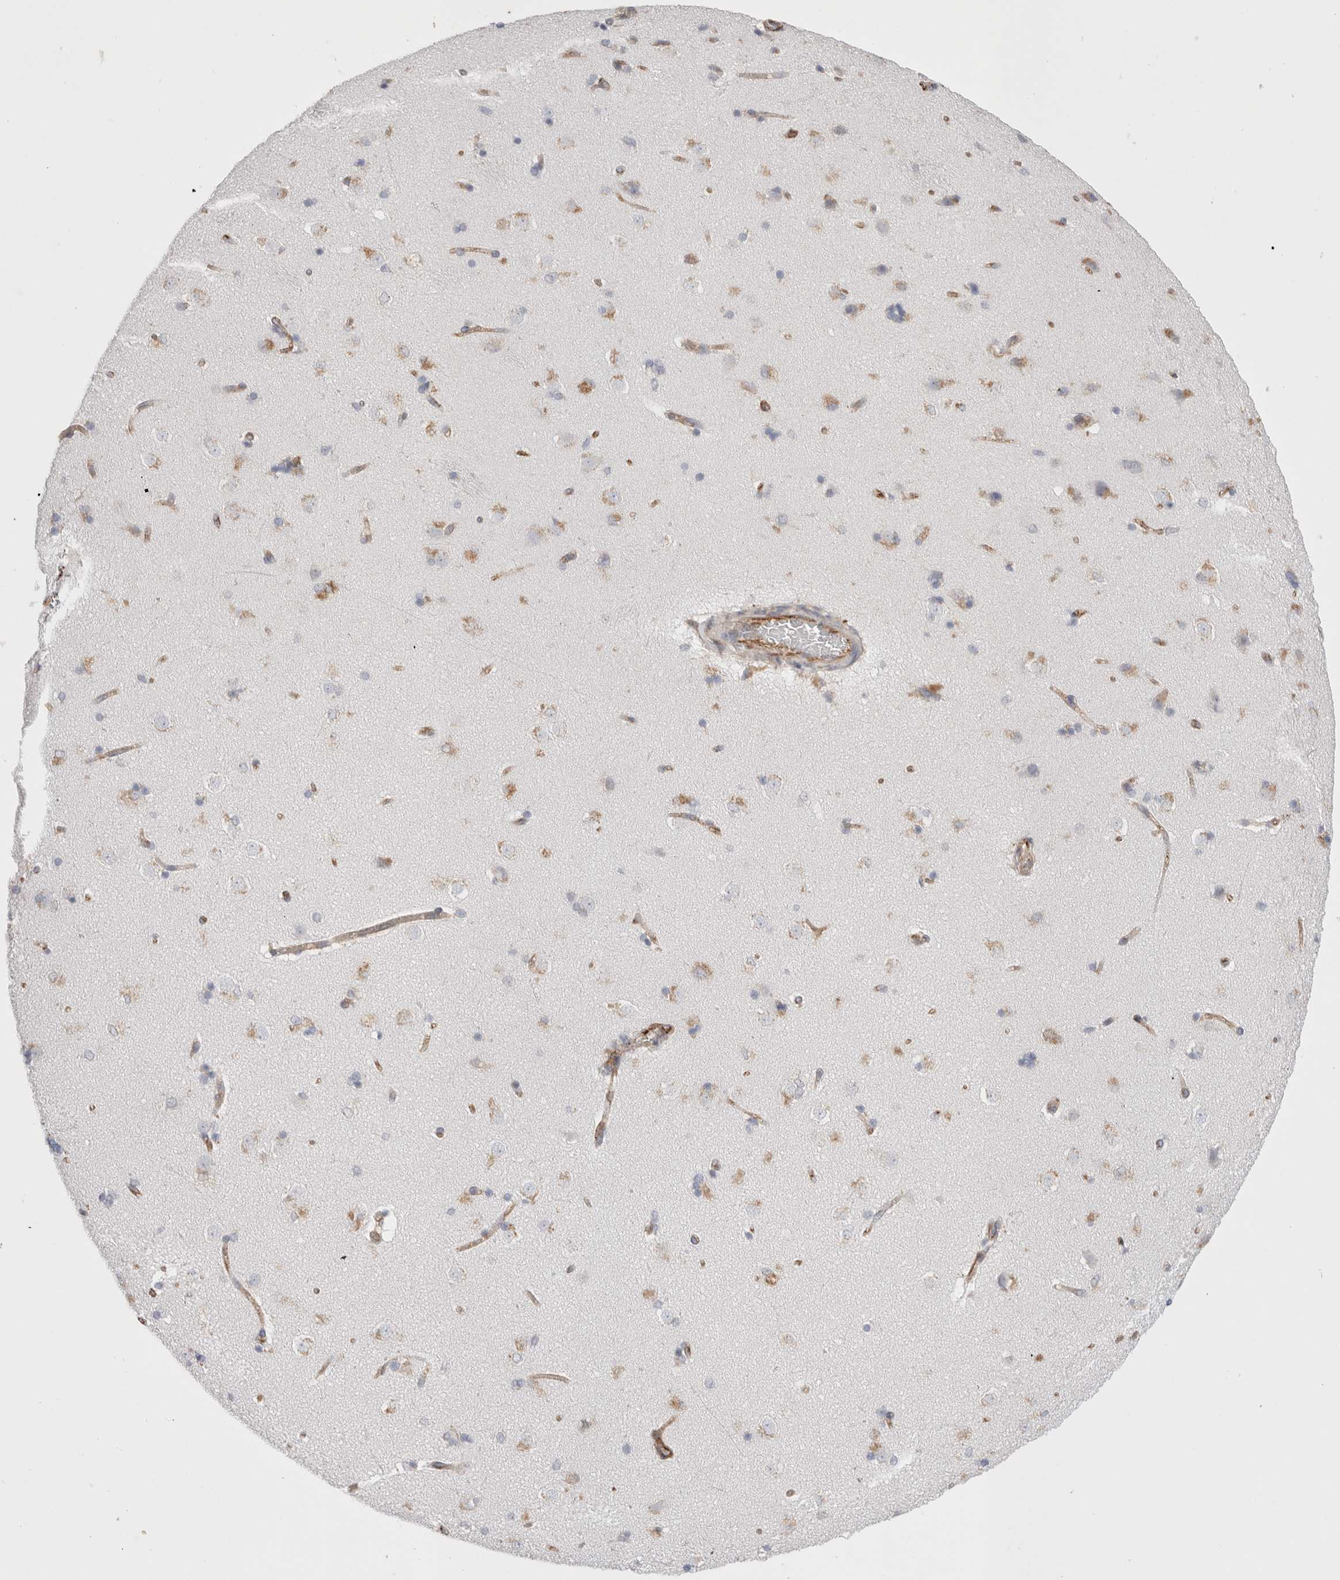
{"staining": {"intensity": "weak", "quantity": "<25%", "location": "cytoplasmic/membranous"}, "tissue": "caudate", "cell_type": "Glial cells", "image_type": "normal", "snomed": [{"axis": "morphology", "description": "Normal tissue, NOS"}, {"axis": "topography", "description": "Lateral ventricle wall"}], "caption": "IHC of unremarkable human caudate demonstrates no expression in glial cells. (Immunohistochemistry, brightfield microscopy, high magnification).", "gene": "CNPY4", "patient": {"sex": "female", "age": 19}}